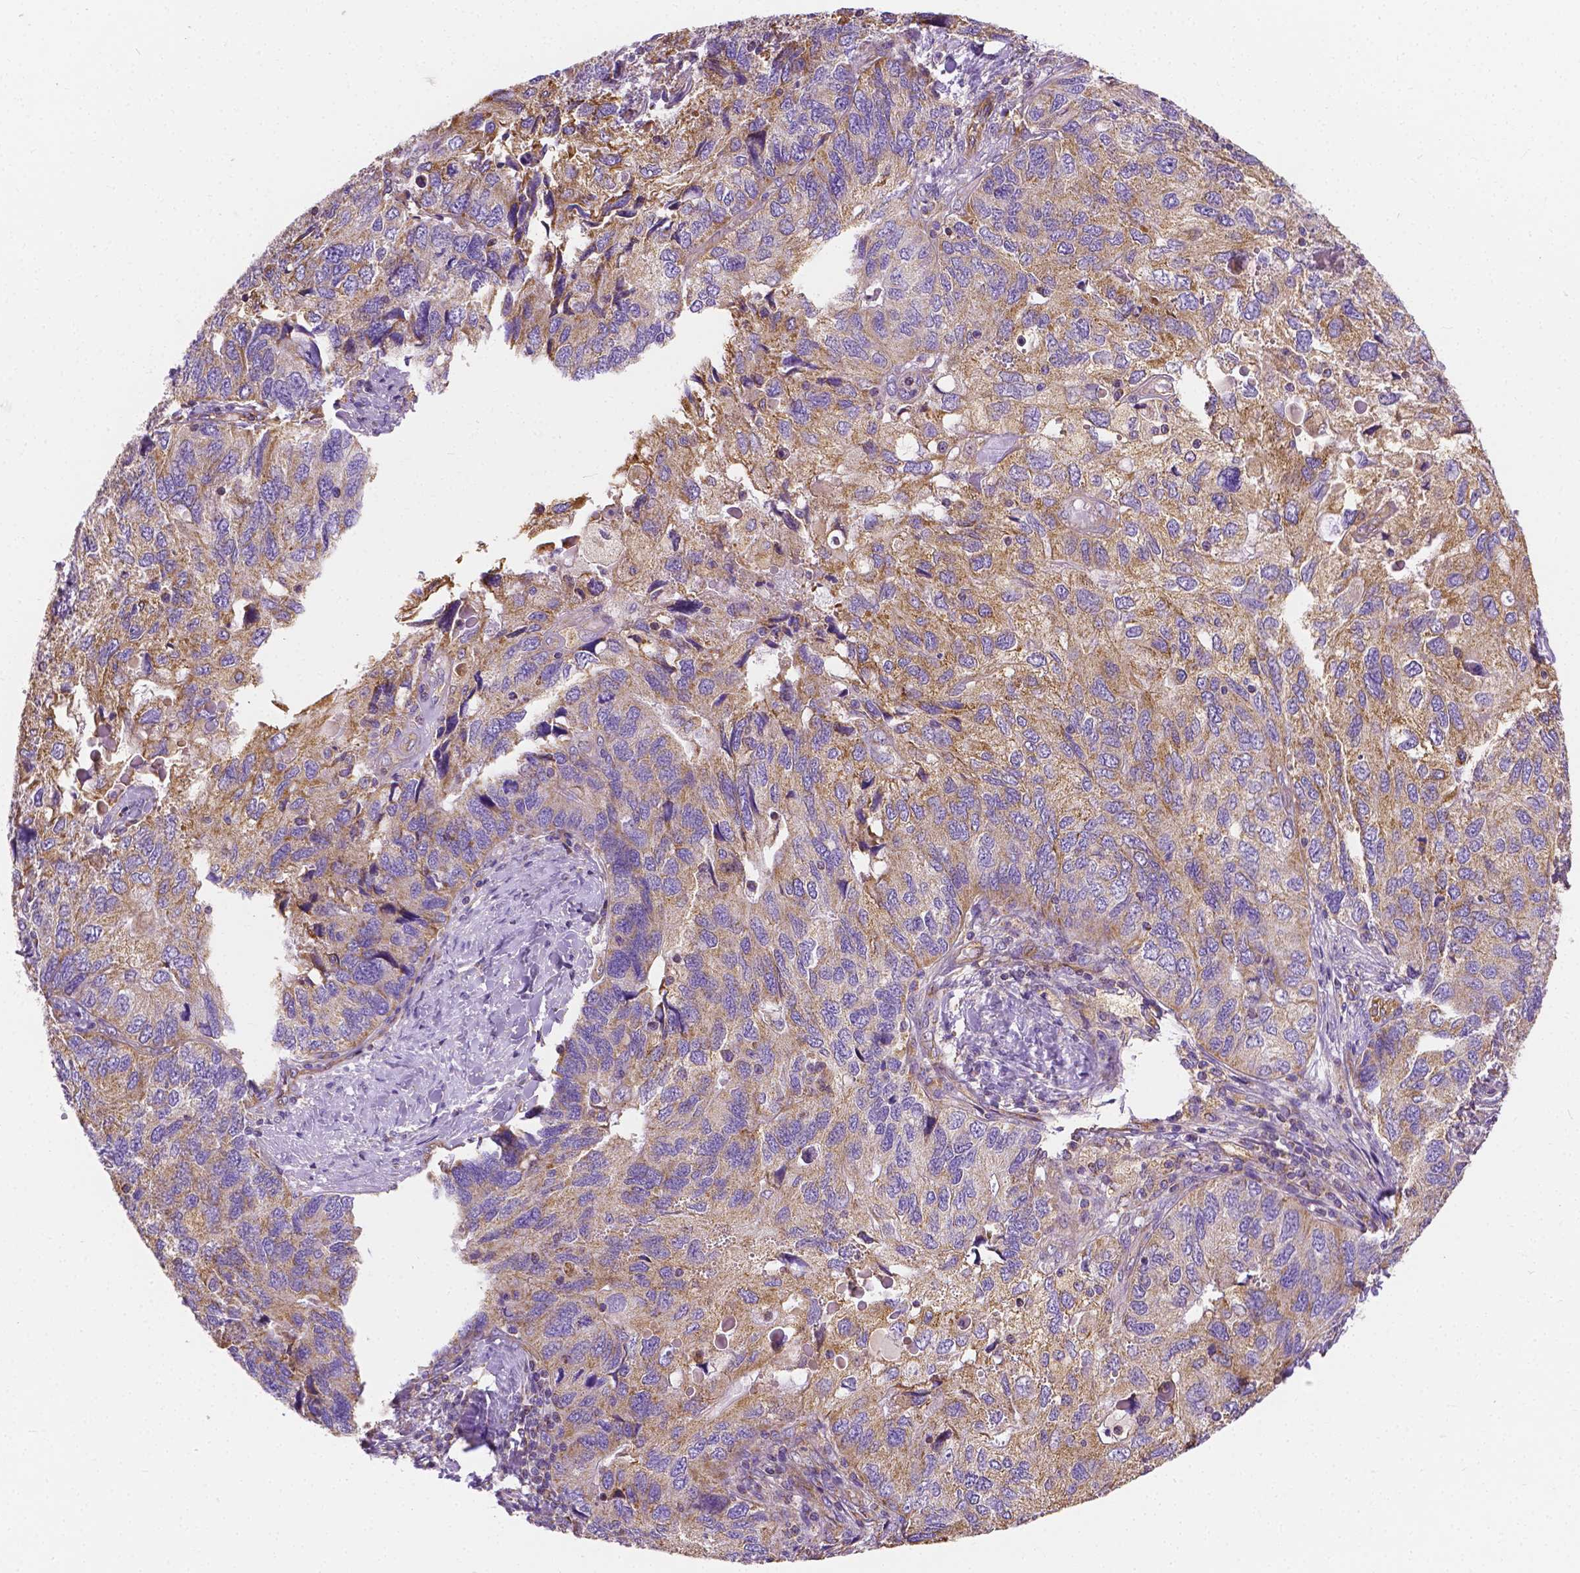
{"staining": {"intensity": "moderate", "quantity": "25%-75%", "location": "cytoplasmic/membranous"}, "tissue": "endometrial cancer", "cell_type": "Tumor cells", "image_type": "cancer", "snomed": [{"axis": "morphology", "description": "Carcinoma, NOS"}, {"axis": "topography", "description": "Uterus"}], "caption": "Approximately 25%-75% of tumor cells in endometrial carcinoma exhibit moderate cytoplasmic/membranous protein expression as visualized by brown immunohistochemical staining.", "gene": "RAB20", "patient": {"sex": "female", "age": 76}}